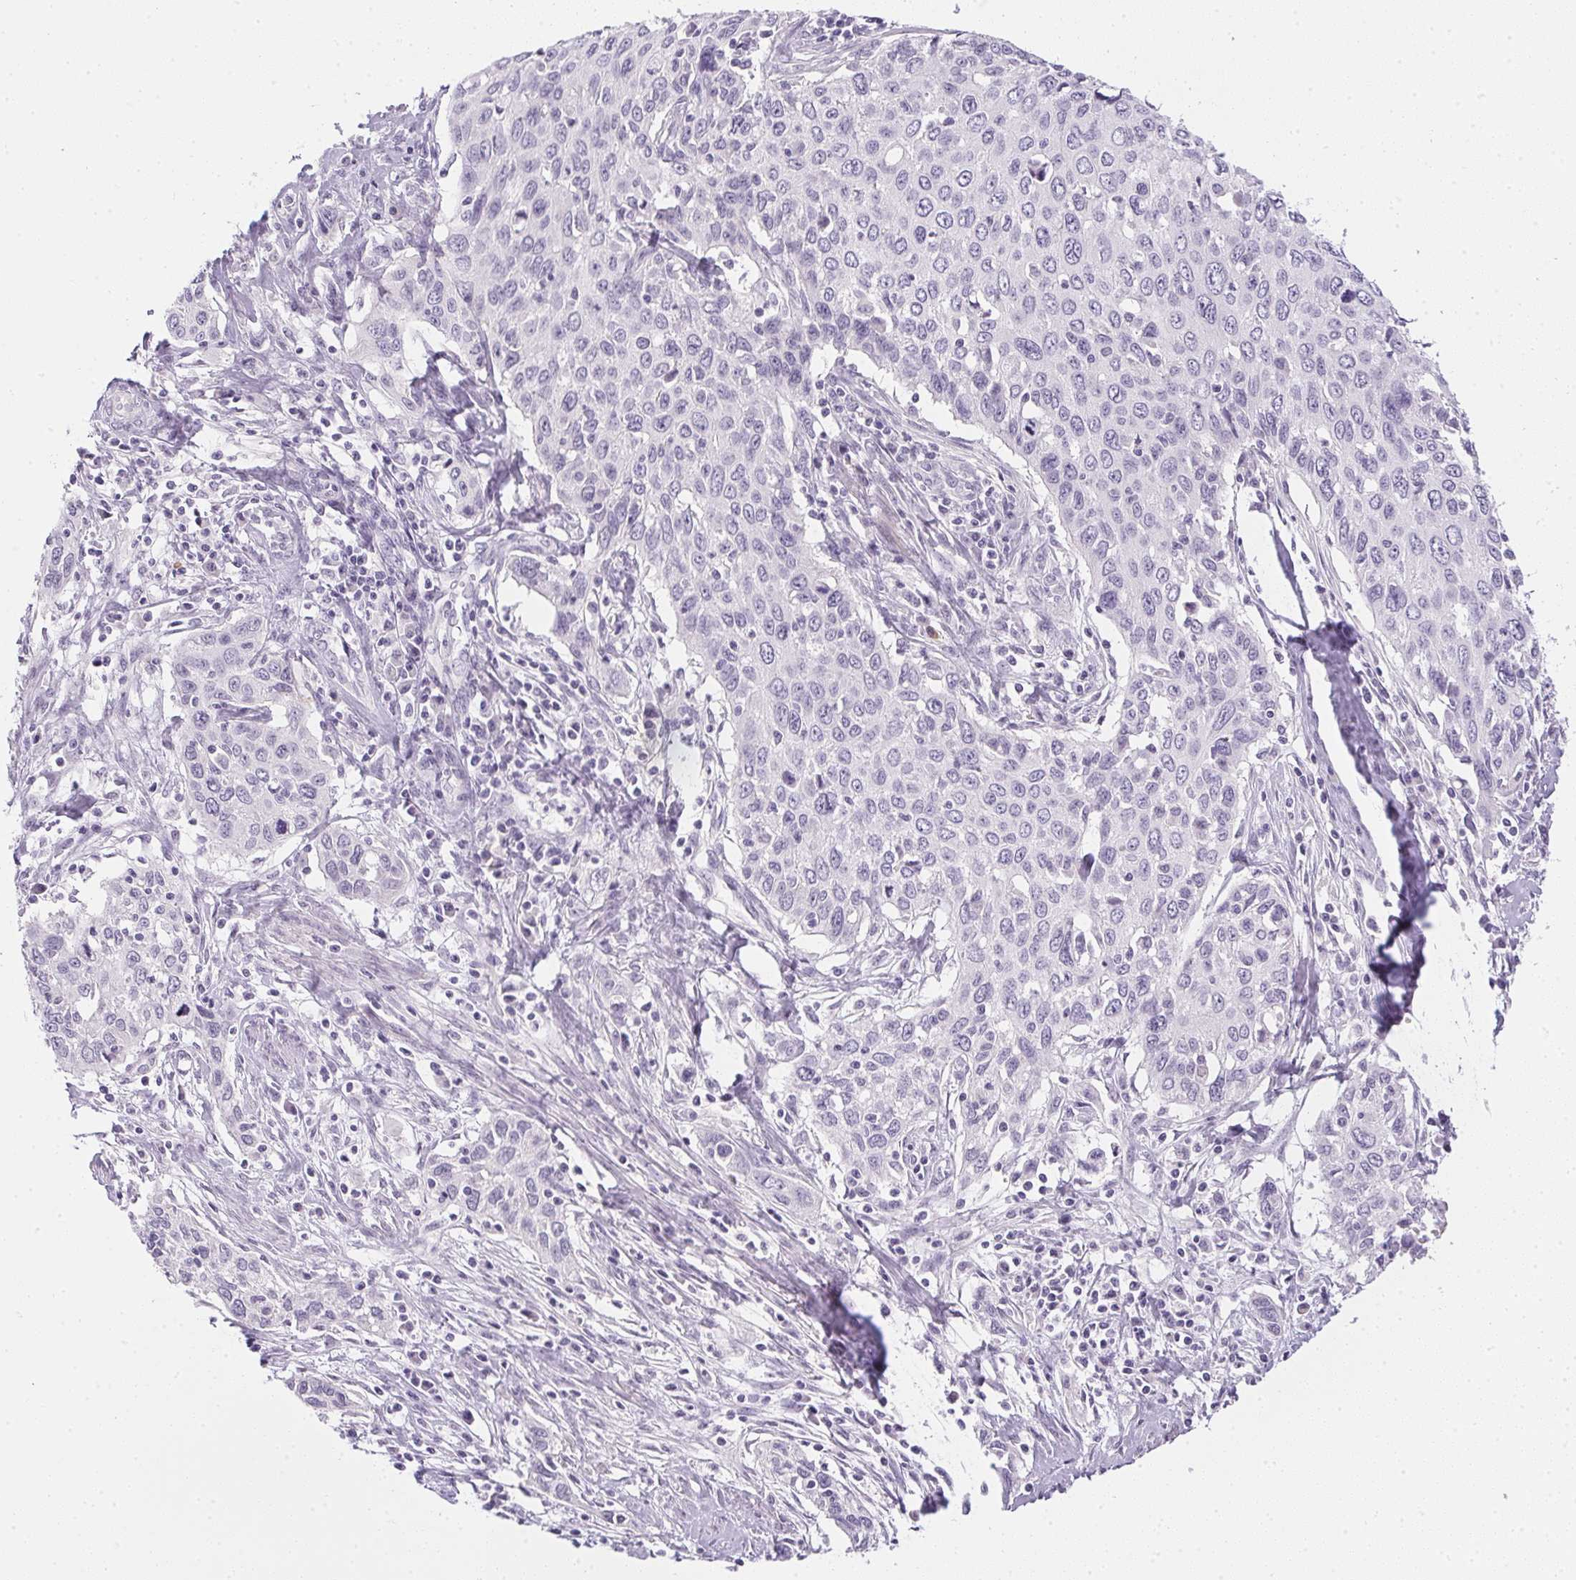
{"staining": {"intensity": "negative", "quantity": "none", "location": "none"}, "tissue": "cervical cancer", "cell_type": "Tumor cells", "image_type": "cancer", "snomed": [{"axis": "morphology", "description": "Squamous cell carcinoma, NOS"}, {"axis": "topography", "description": "Cervix"}], "caption": "A micrograph of cervical cancer (squamous cell carcinoma) stained for a protein displays no brown staining in tumor cells. (Immunohistochemistry, brightfield microscopy, high magnification).", "gene": "PPY", "patient": {"sex": "female", "age": 38}}